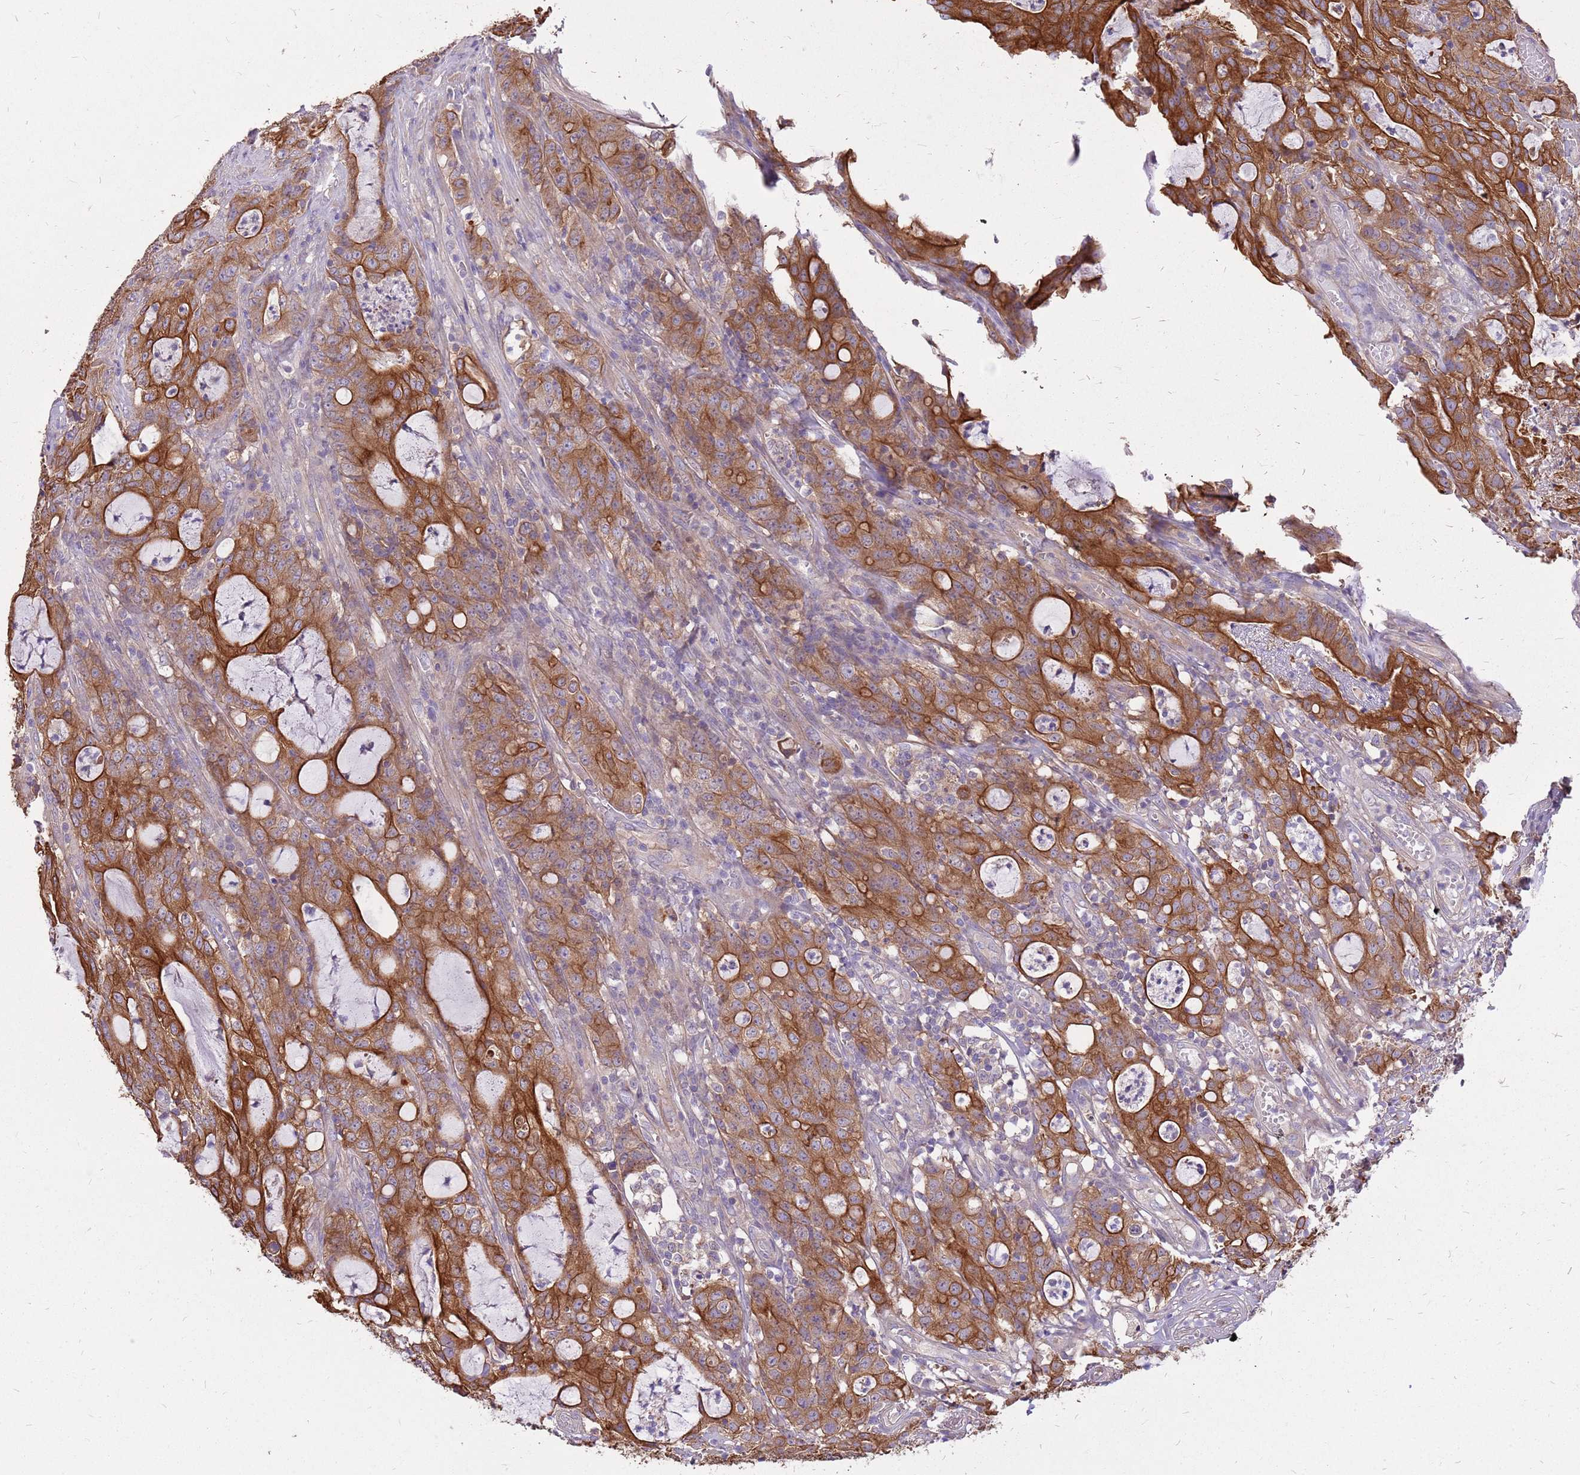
{"staining": {"intensity": "strong", "quantity": ">75%", "location": "cytoplasmic/membranous"}, "tissue": "colorectal cancer", "cell_type": "Tumor cells", "image_type": "cancer", "snomed": [{"axis": "morphology", "description": "Adenocarcinoma, NOS"}, {"axis": "topography", "description": "Colon"}], "caption": "Human adenocarcinoma (colorectal) stained for a protein (brown) displays strong cytoplasmic/membranous positive positivity in about >75% of tumor cells.", "gene": "WASHC4", "patient": {"sex": "male", "age": 83}}